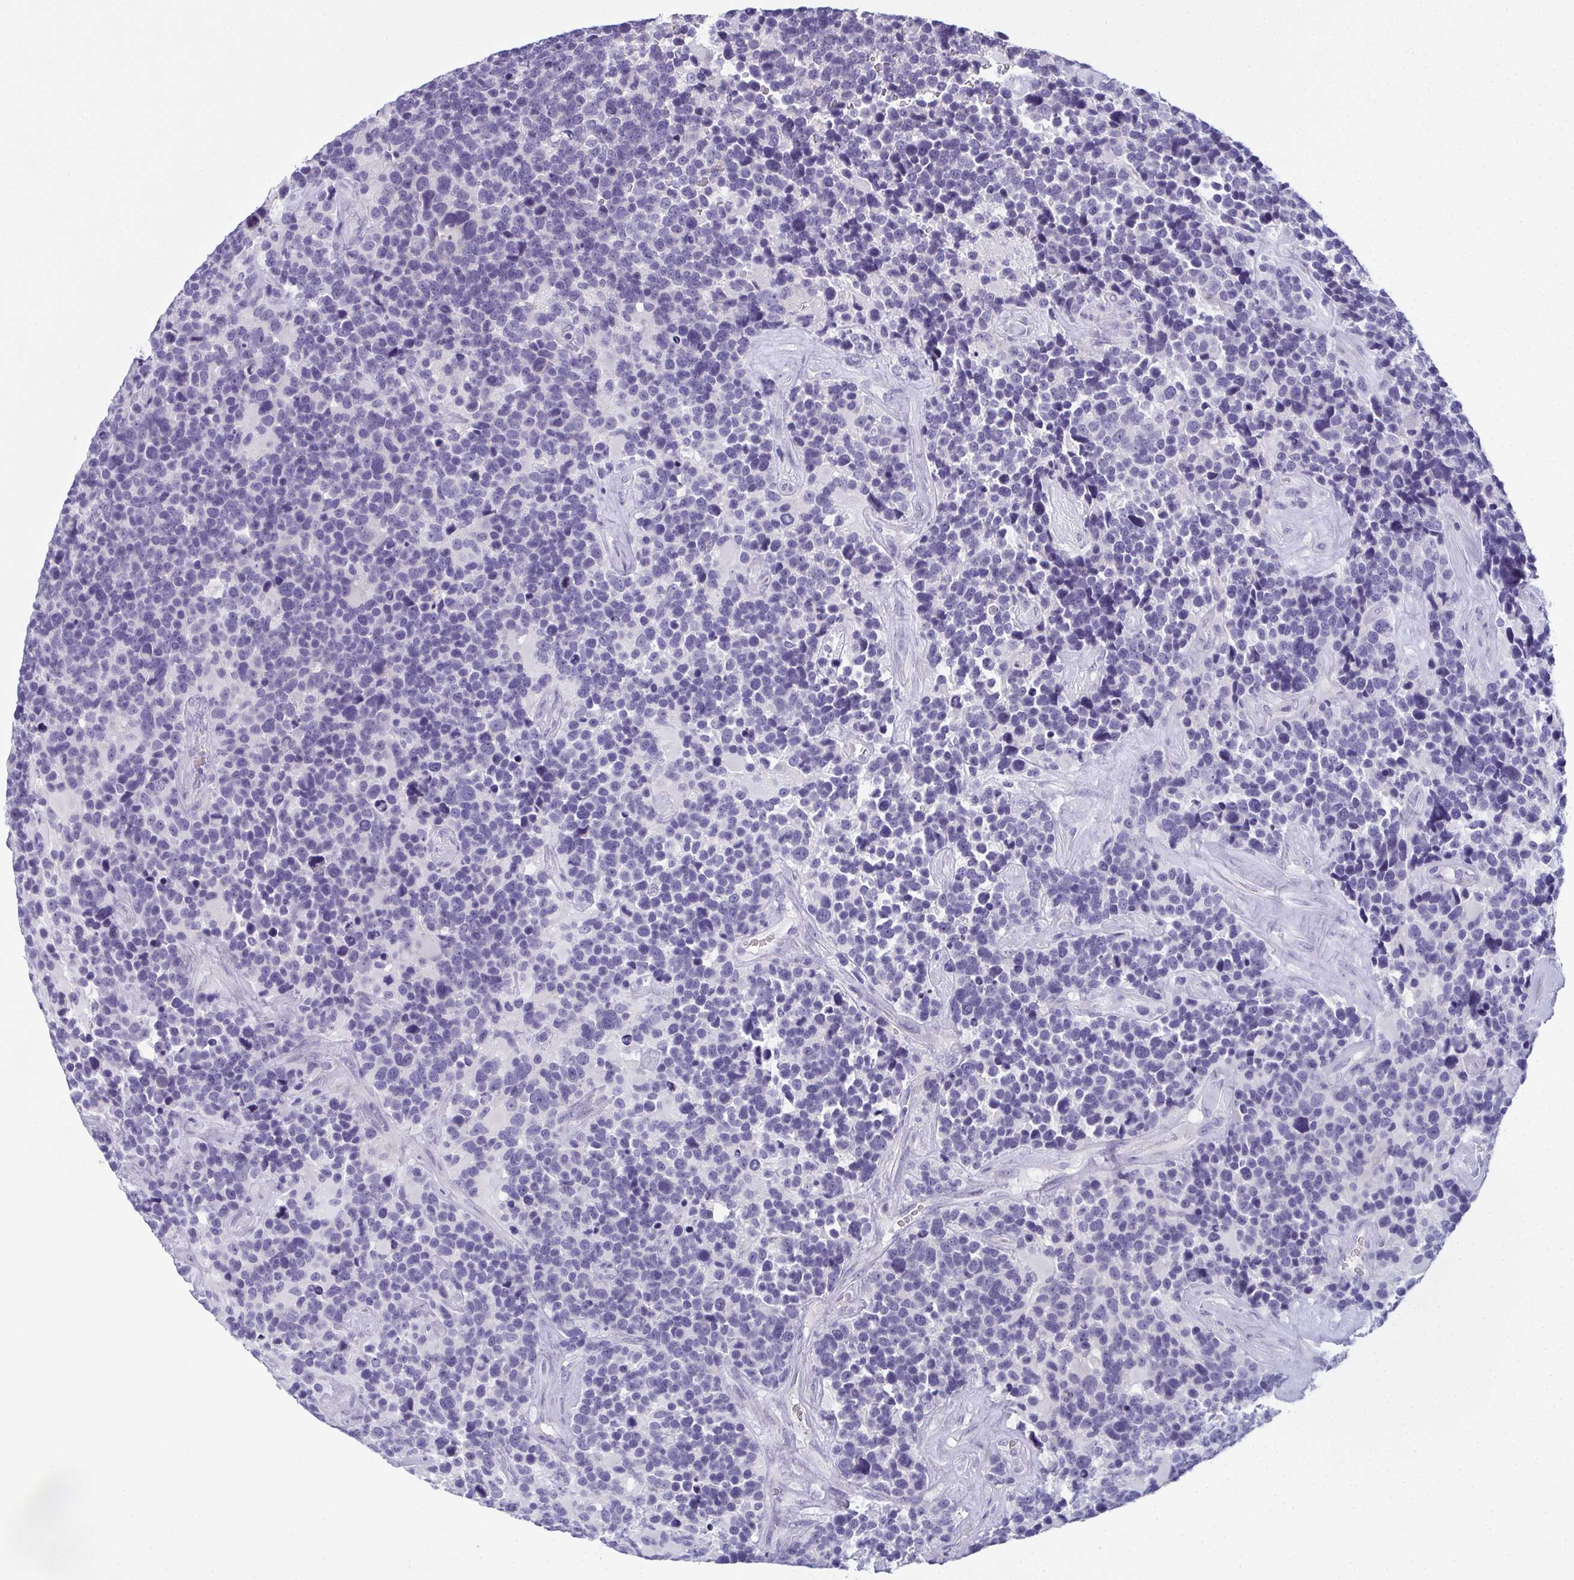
{"staining": {"intensity": "negative", "quantity": "none", "location": "none"}, "tissue": "glioma", "cell_type": "Tumor cells", "image_type": "cancer", "snomed": [{"axis": "morphology", "description": "Glioma, malignant, High grade"}, {"axis": "topography", "description": "Brain"}], "caption": "This is a image of immunohistochemistry (IHC) staining of malignant glioma (high-grade), which shows no positivity in tumor cells.", "gene": "SLC36A2", "patient": {"sex": "male", "age": 33}}